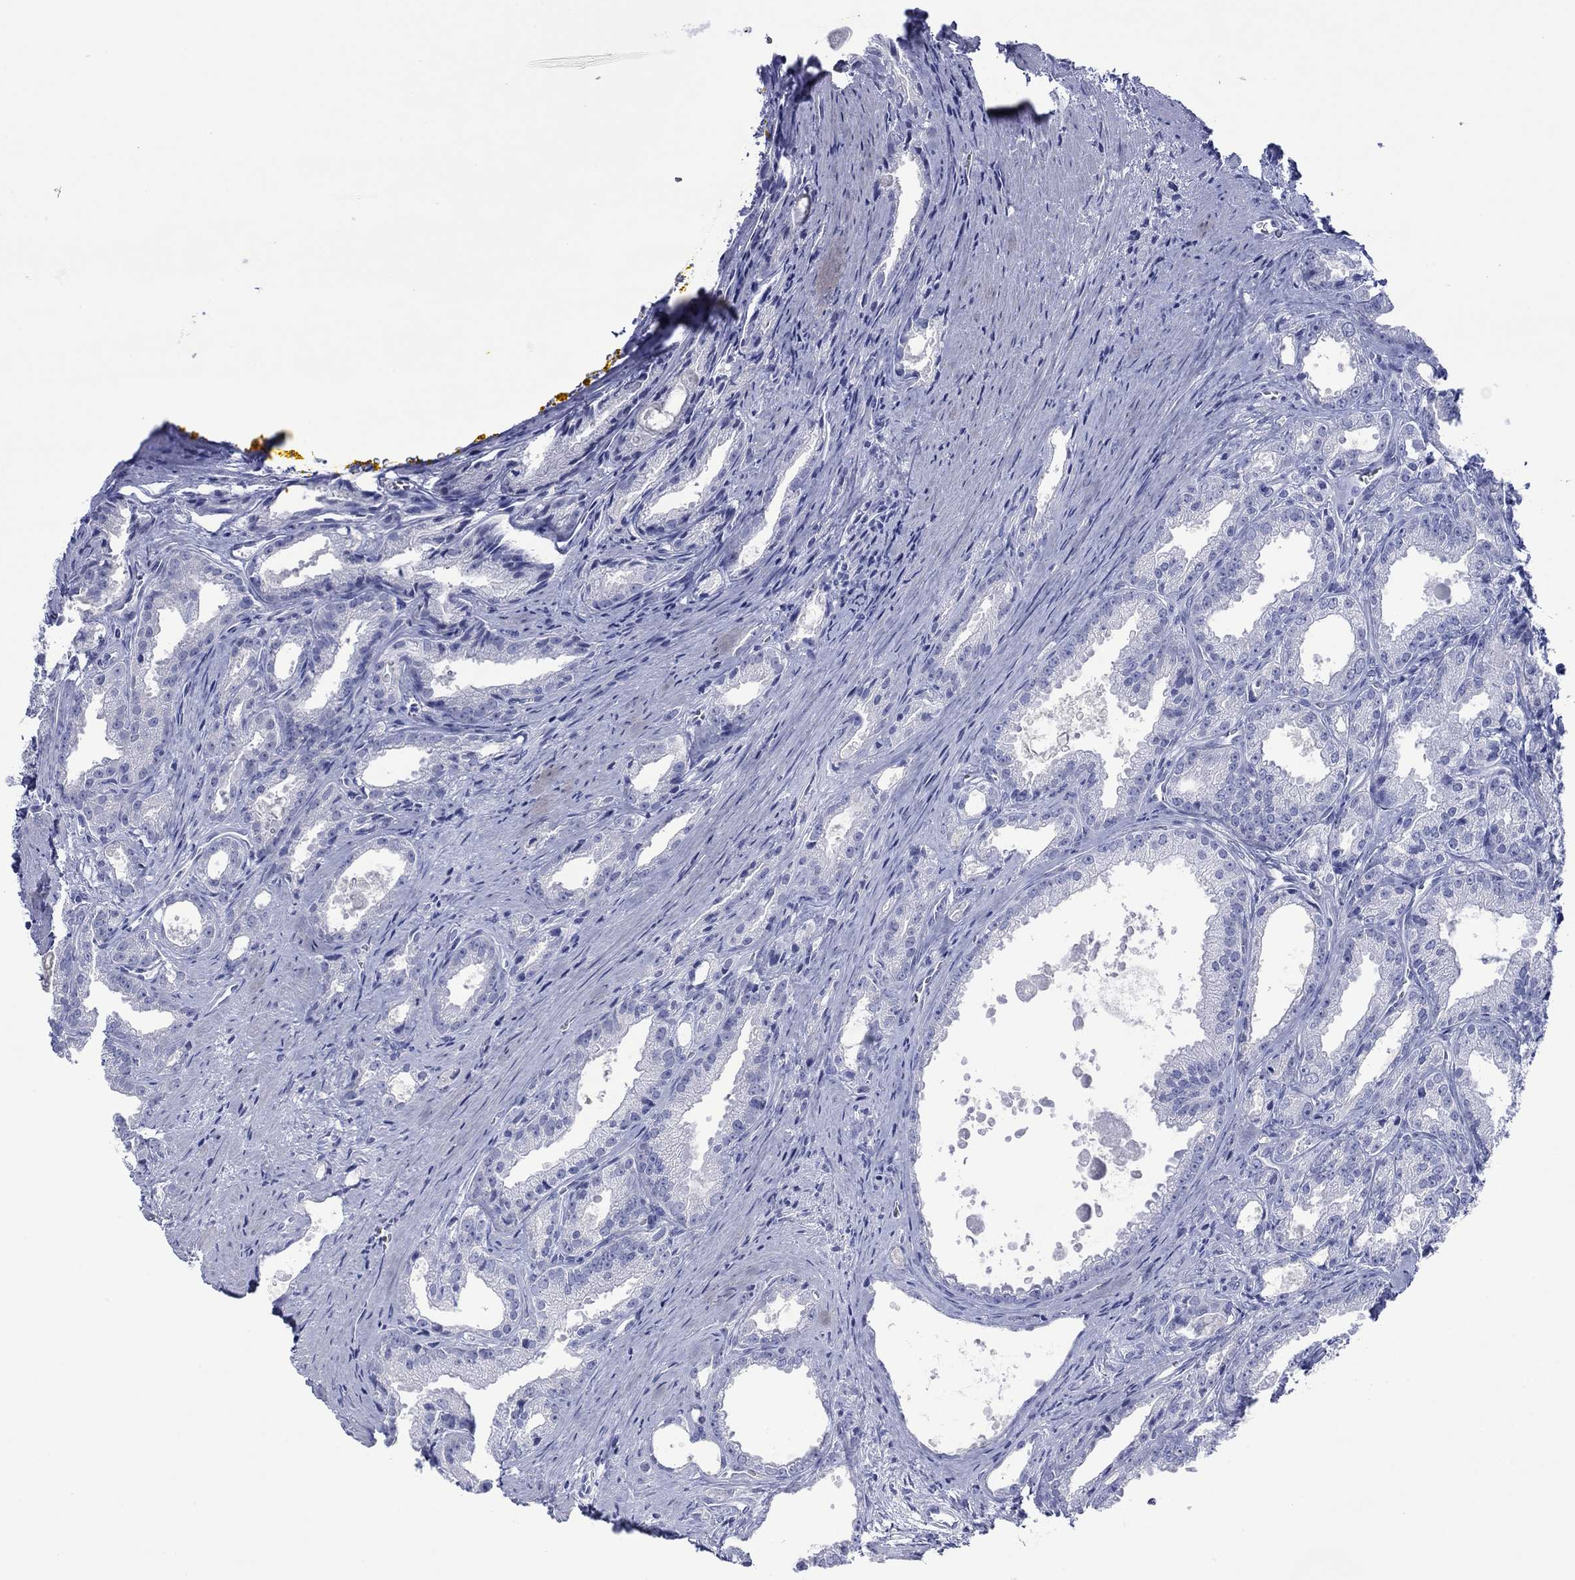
{"staining": {"intensity": "negative", "quantity": "none", "location": "none"}, "tissue": "prostate cancer", "cell_type": "Tumor cells", "image_type": "cancer", "snomed": [{"axis": "morphology", "description": "Adenocarcinoma, NOS"}, {"axis": "morphology", "description": "Adenocarcinoma, High grade"}, {"axis": "topography", "description": "Prostate"}], "caption": "Tumor cells show no significant protein staining in prostate cancer (adenocarcinoma).", "gene": "MLANA", "patient": {"sex": "male", "age": 70}}